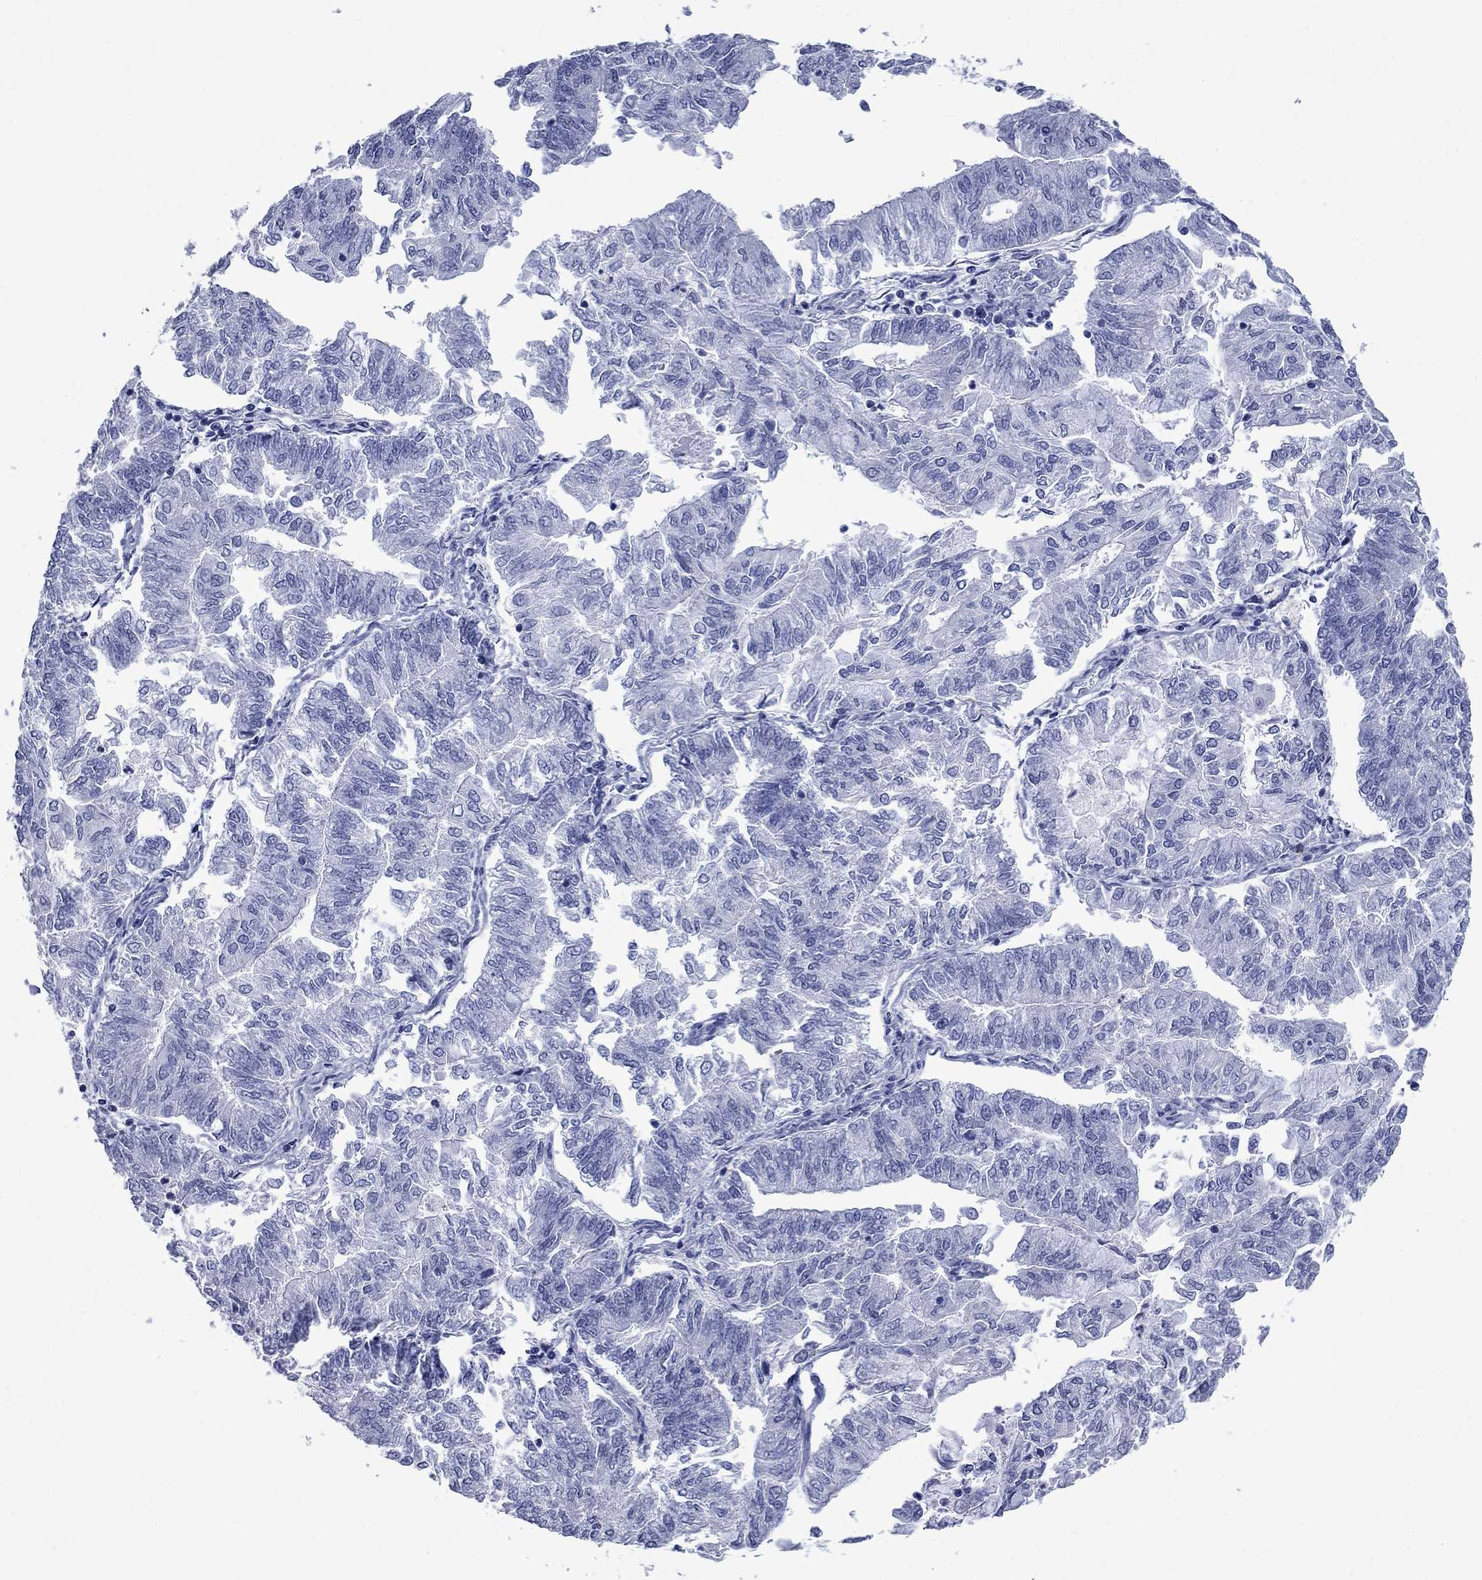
{"staining": {"intensity": "negative", "quantity": "none", "location": "none"}, "tissue": "endometrial cancer", "cell_type": "Tumor cells", "image_type": "cancer", "snomed": [{"axis": "morphology", "description": "Adenocarcinoma, NOS"}, {"axis": "topography", "description": "Endometrium"}], "caption": "An immunohistochemistry (IHC) histopathology image of endometrial cancer is shown. There is no staining in tumor cells of endometrial cancer.", "gene": "TACC3", "patient": {"sex": "female", "age": 59}}